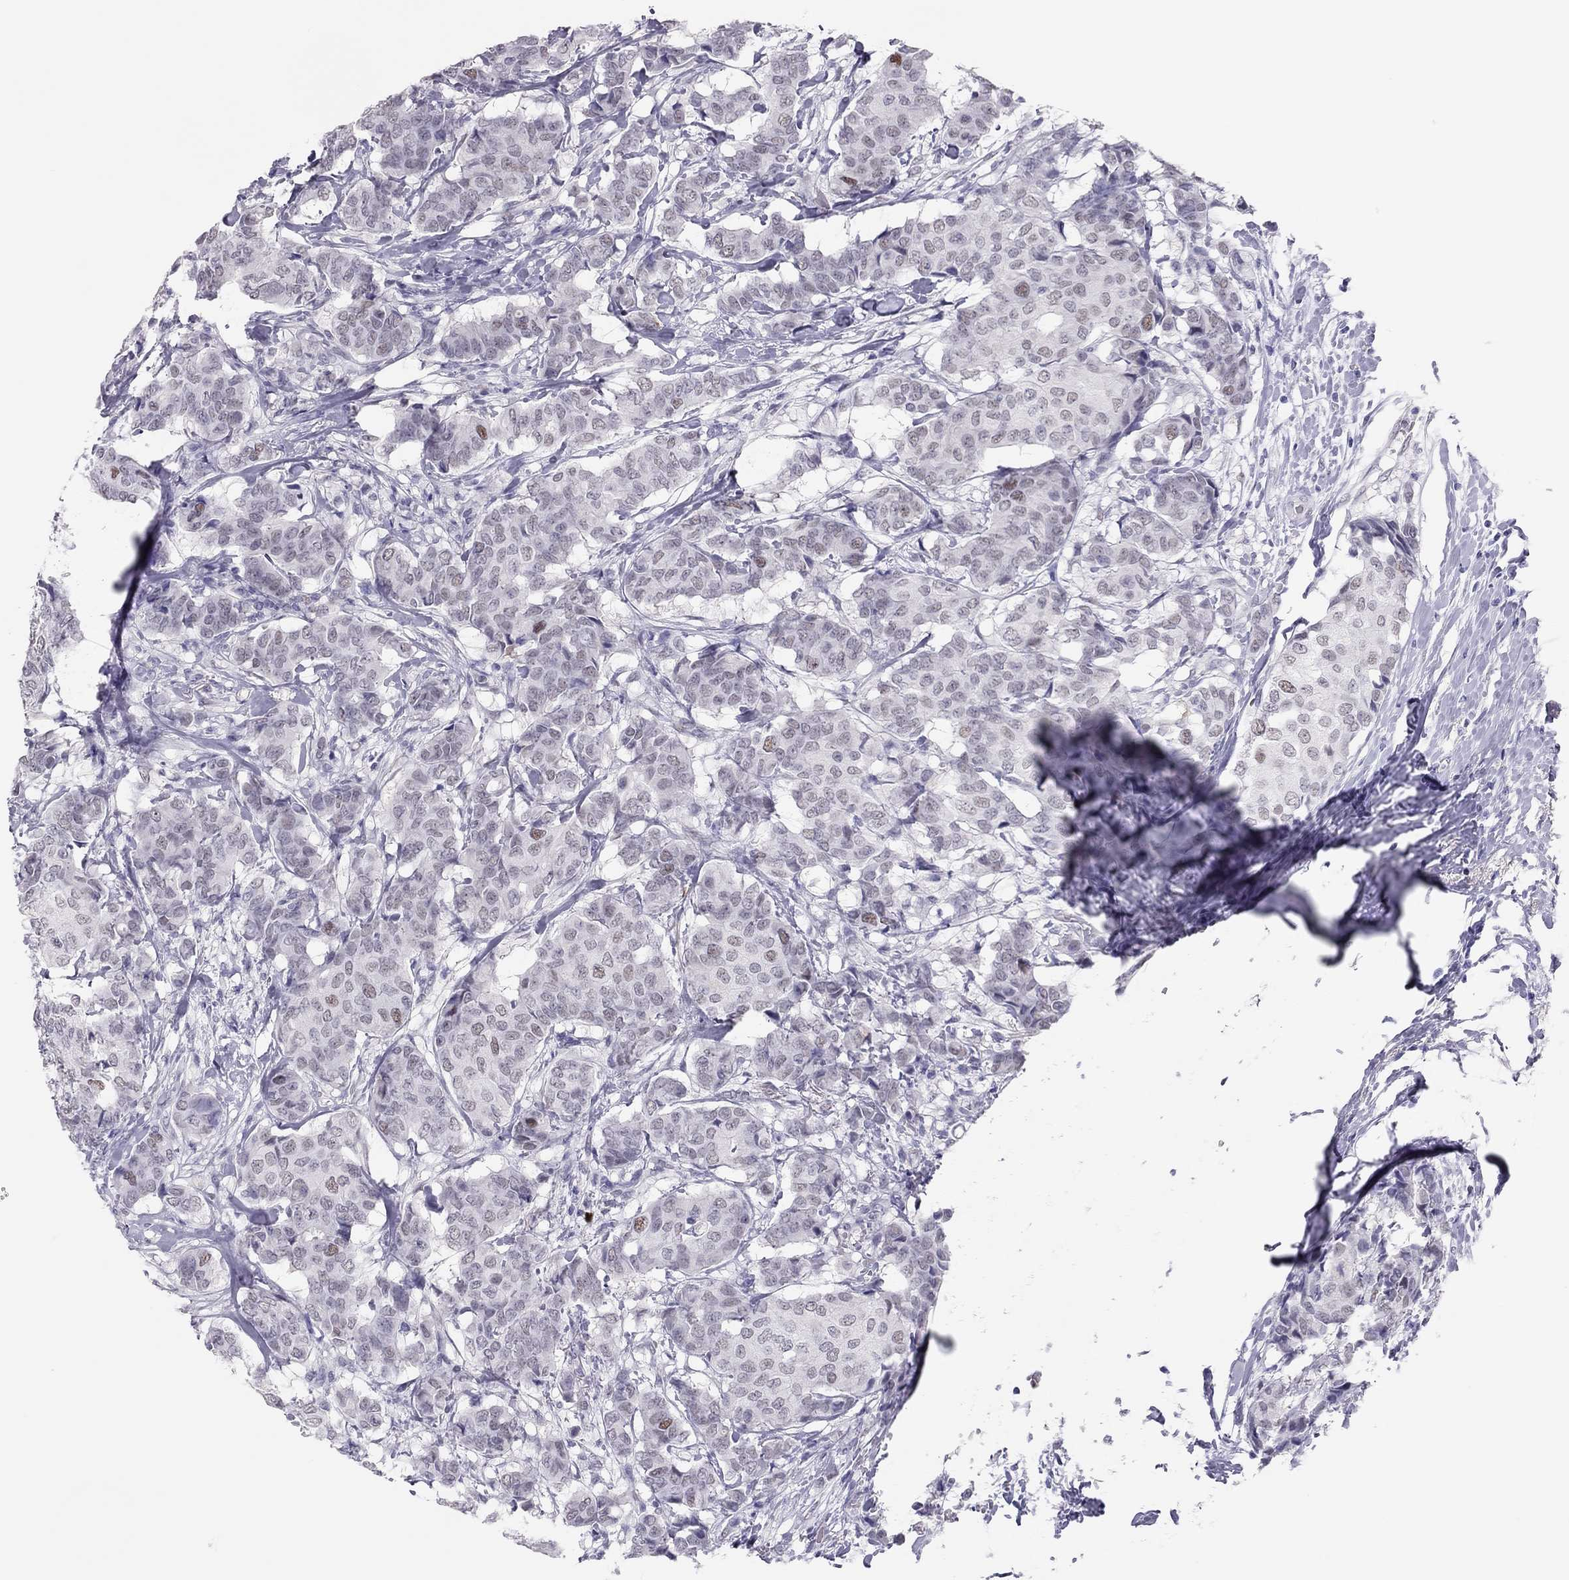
{"staining": {"intensity": "moderate", "quantity": "<25%", "location": "nuclear"}, "tissue": "breast cancer", "cell_type": "Tumor cells", "image_type": "cancer", "snomed": [{"axis": "morphology", "description": "Duct carcinoma"}, {"axis": "topography", "description": "Breast"}], "caption": "This is a micrograph of immunohistochemistry (IHC) staining of breast cancer, which shows moderate positivity in the nuclear of tumor cells.", "gene": "PHOX2A", "patient": {"sex": "female", "age": 75}}